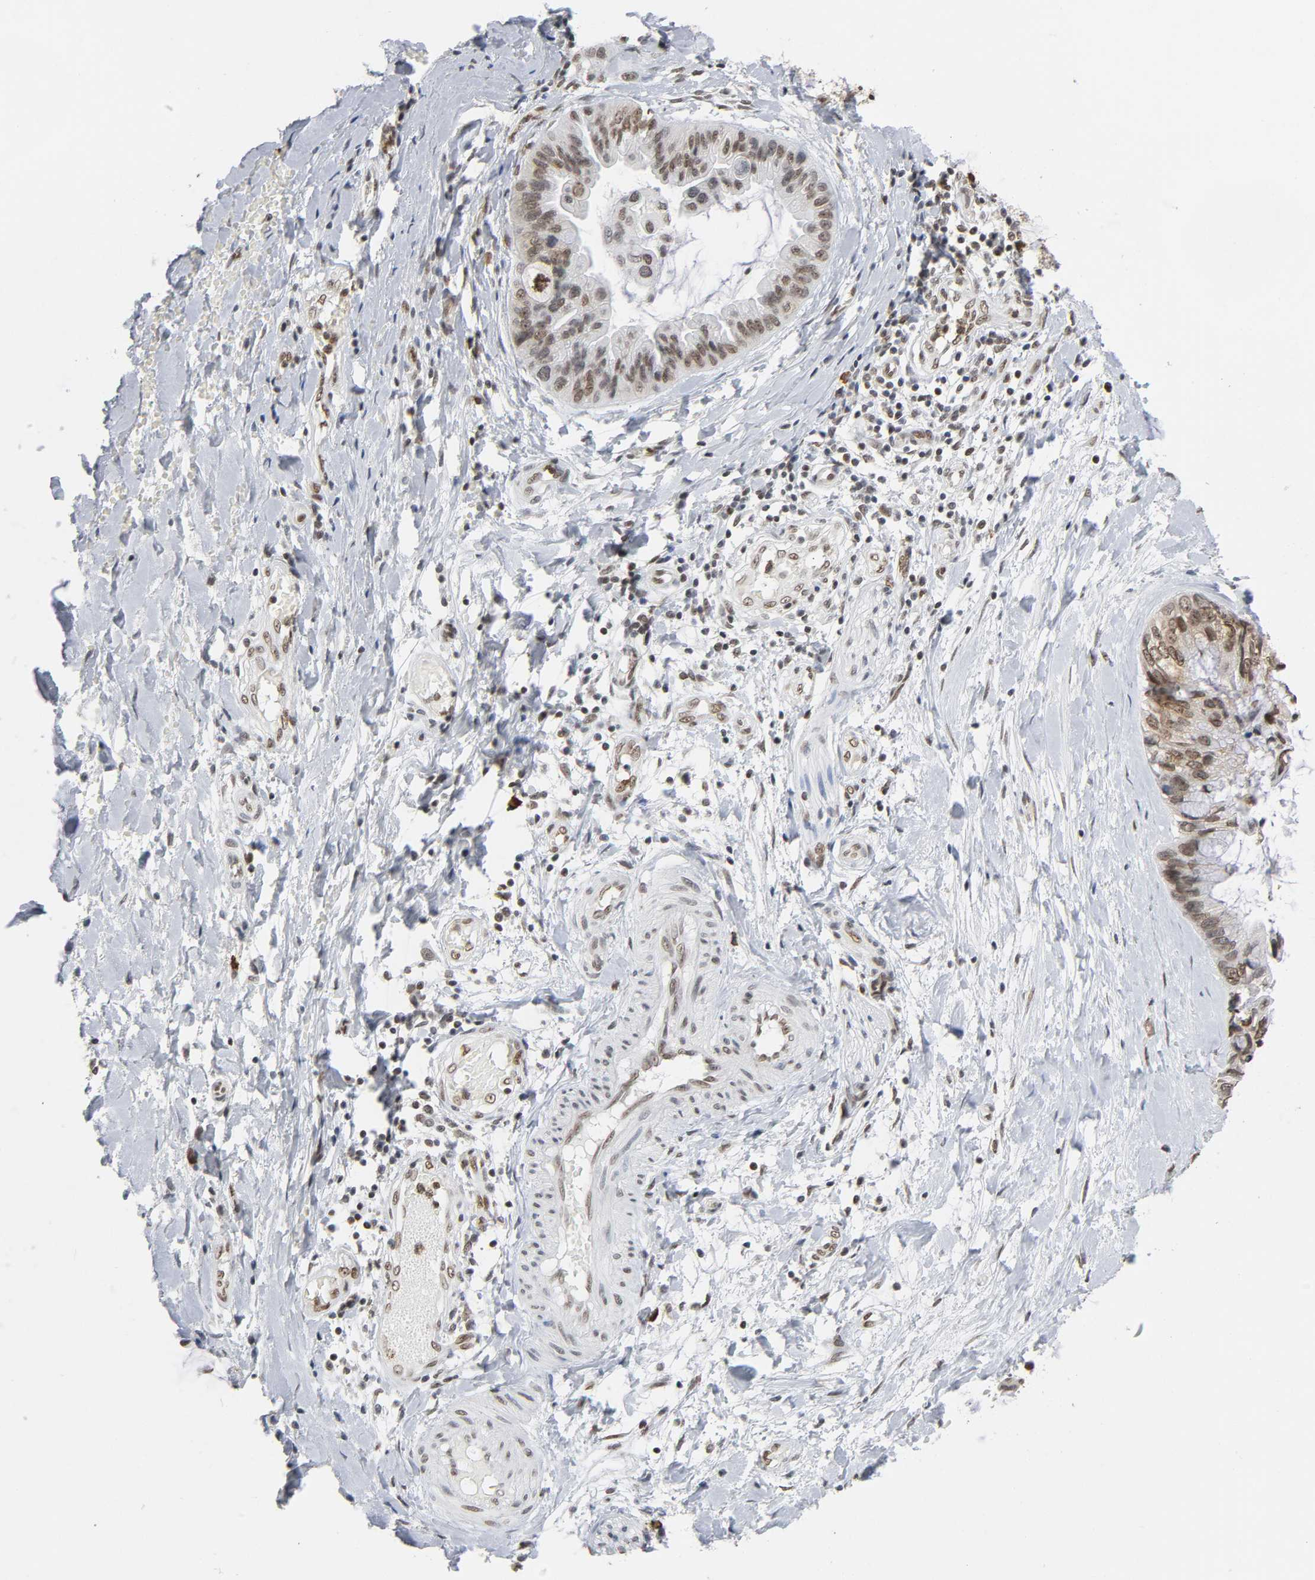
{"staining": {"intensity": "strong", "quantity": ">75%", "location": "nuclear"}, "tissue": "ovarian cancer", "cell_type": "Tumor cells", "image_type": "cancer", "snomed": [{"axis": "morphology", "description": "Cystadenocarcinoma, mucinous, NOS"}, {"axis": "topography", "description": "Ovary"}], "caption": "Ovarian cancer stained for a protein (brown) shows strong nuclear positive positivity in about >75% of tumor cells.", "gene": "SUMO1", "patient": {"sex": "female", "age": 39}}